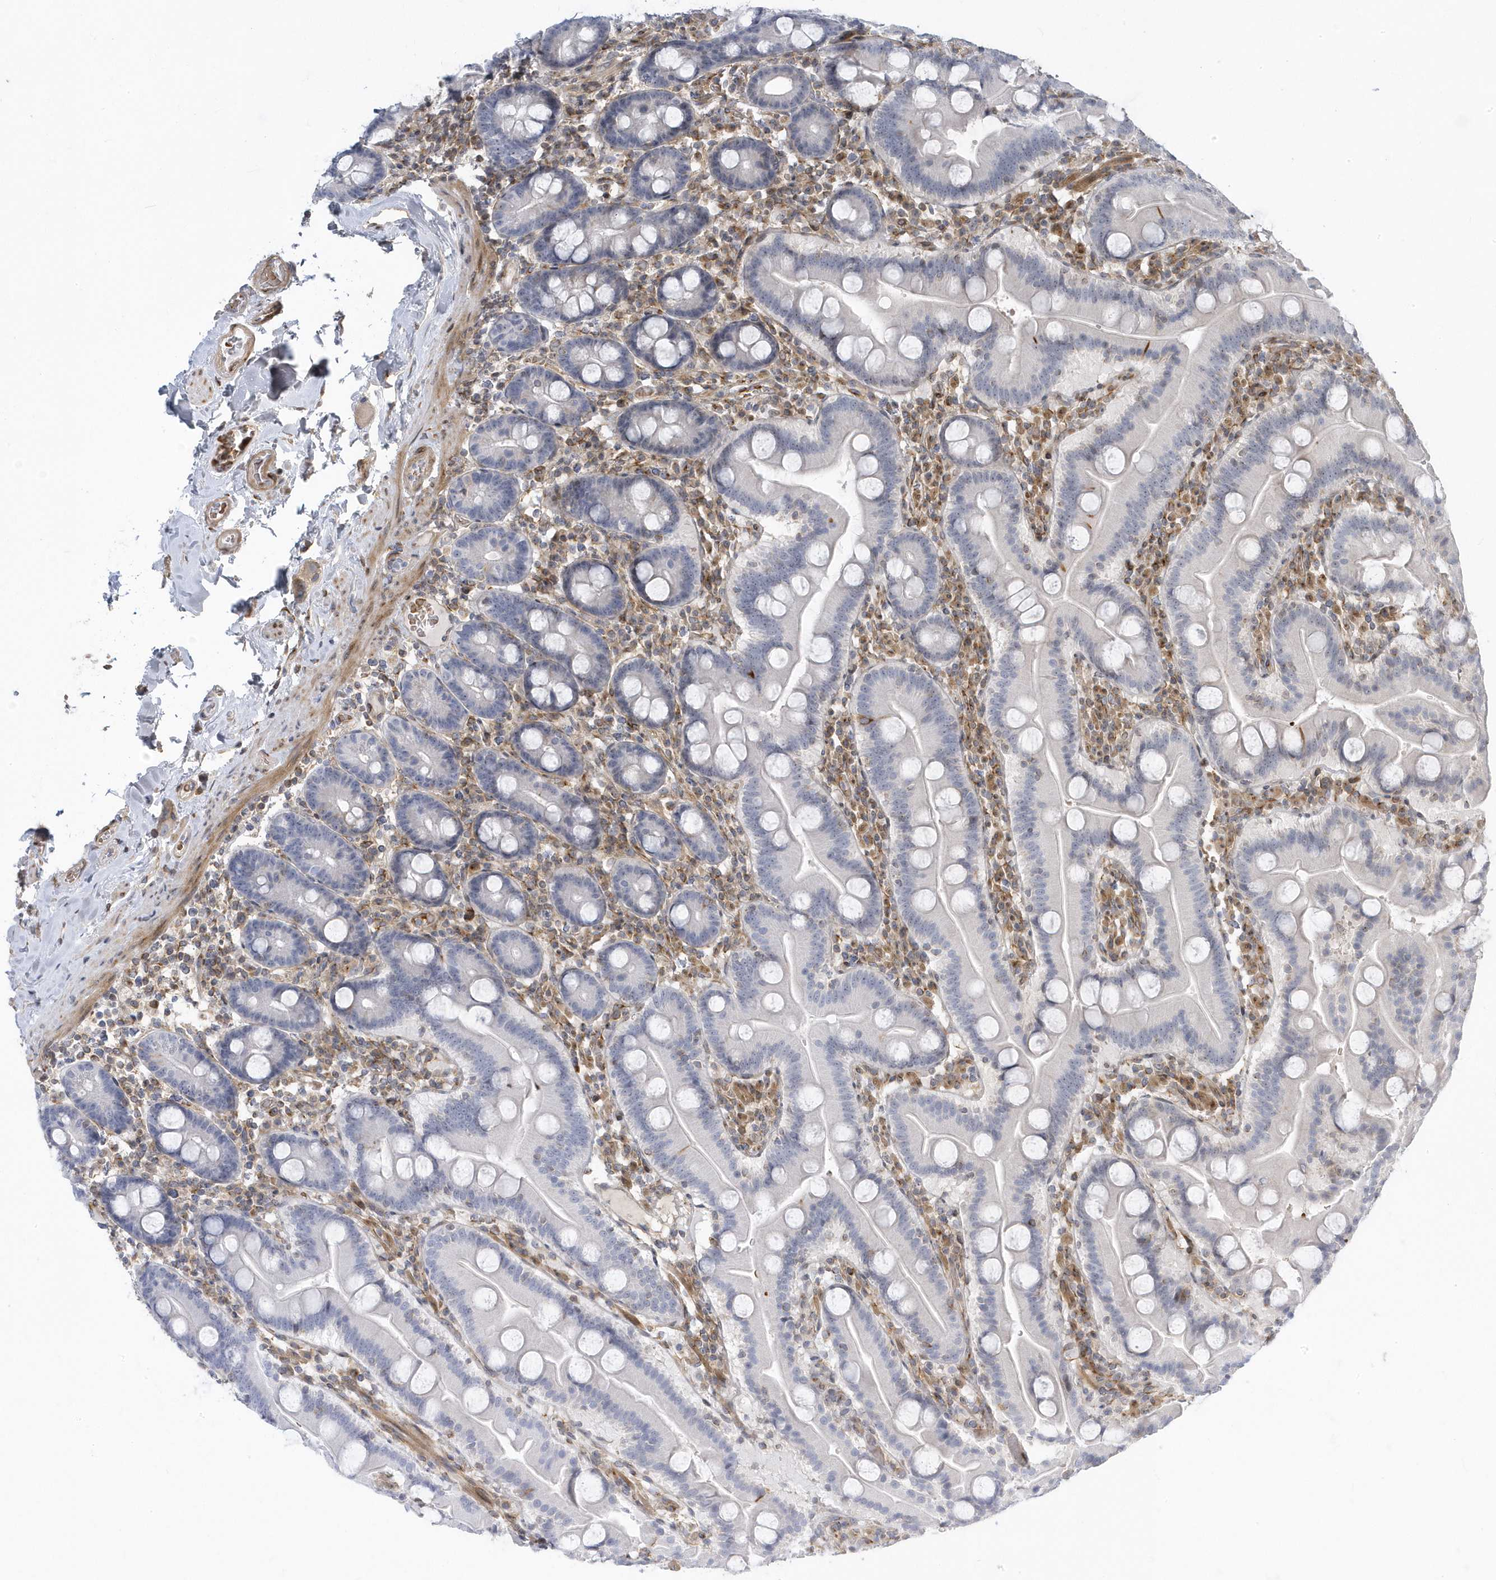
{"staining": {"intensity": "negative", "quantity": "none", "location": "none"}, "tissue": "duodenum", "cell_type": "Glandular cells", "image_type": "normal", "snomed": [{"axis": "morphology", "description": "Normal tissue, NOS"}, {"axis": "topography", "description": "Duodenum"}], "caption": "DAB immunohistochemical staining of benign duodenum shows no significant expression in glandular cells. Nuclei are stained in blue.", "gene": "MAP7D3", "patient": {"sex": "male", "age": 55}}